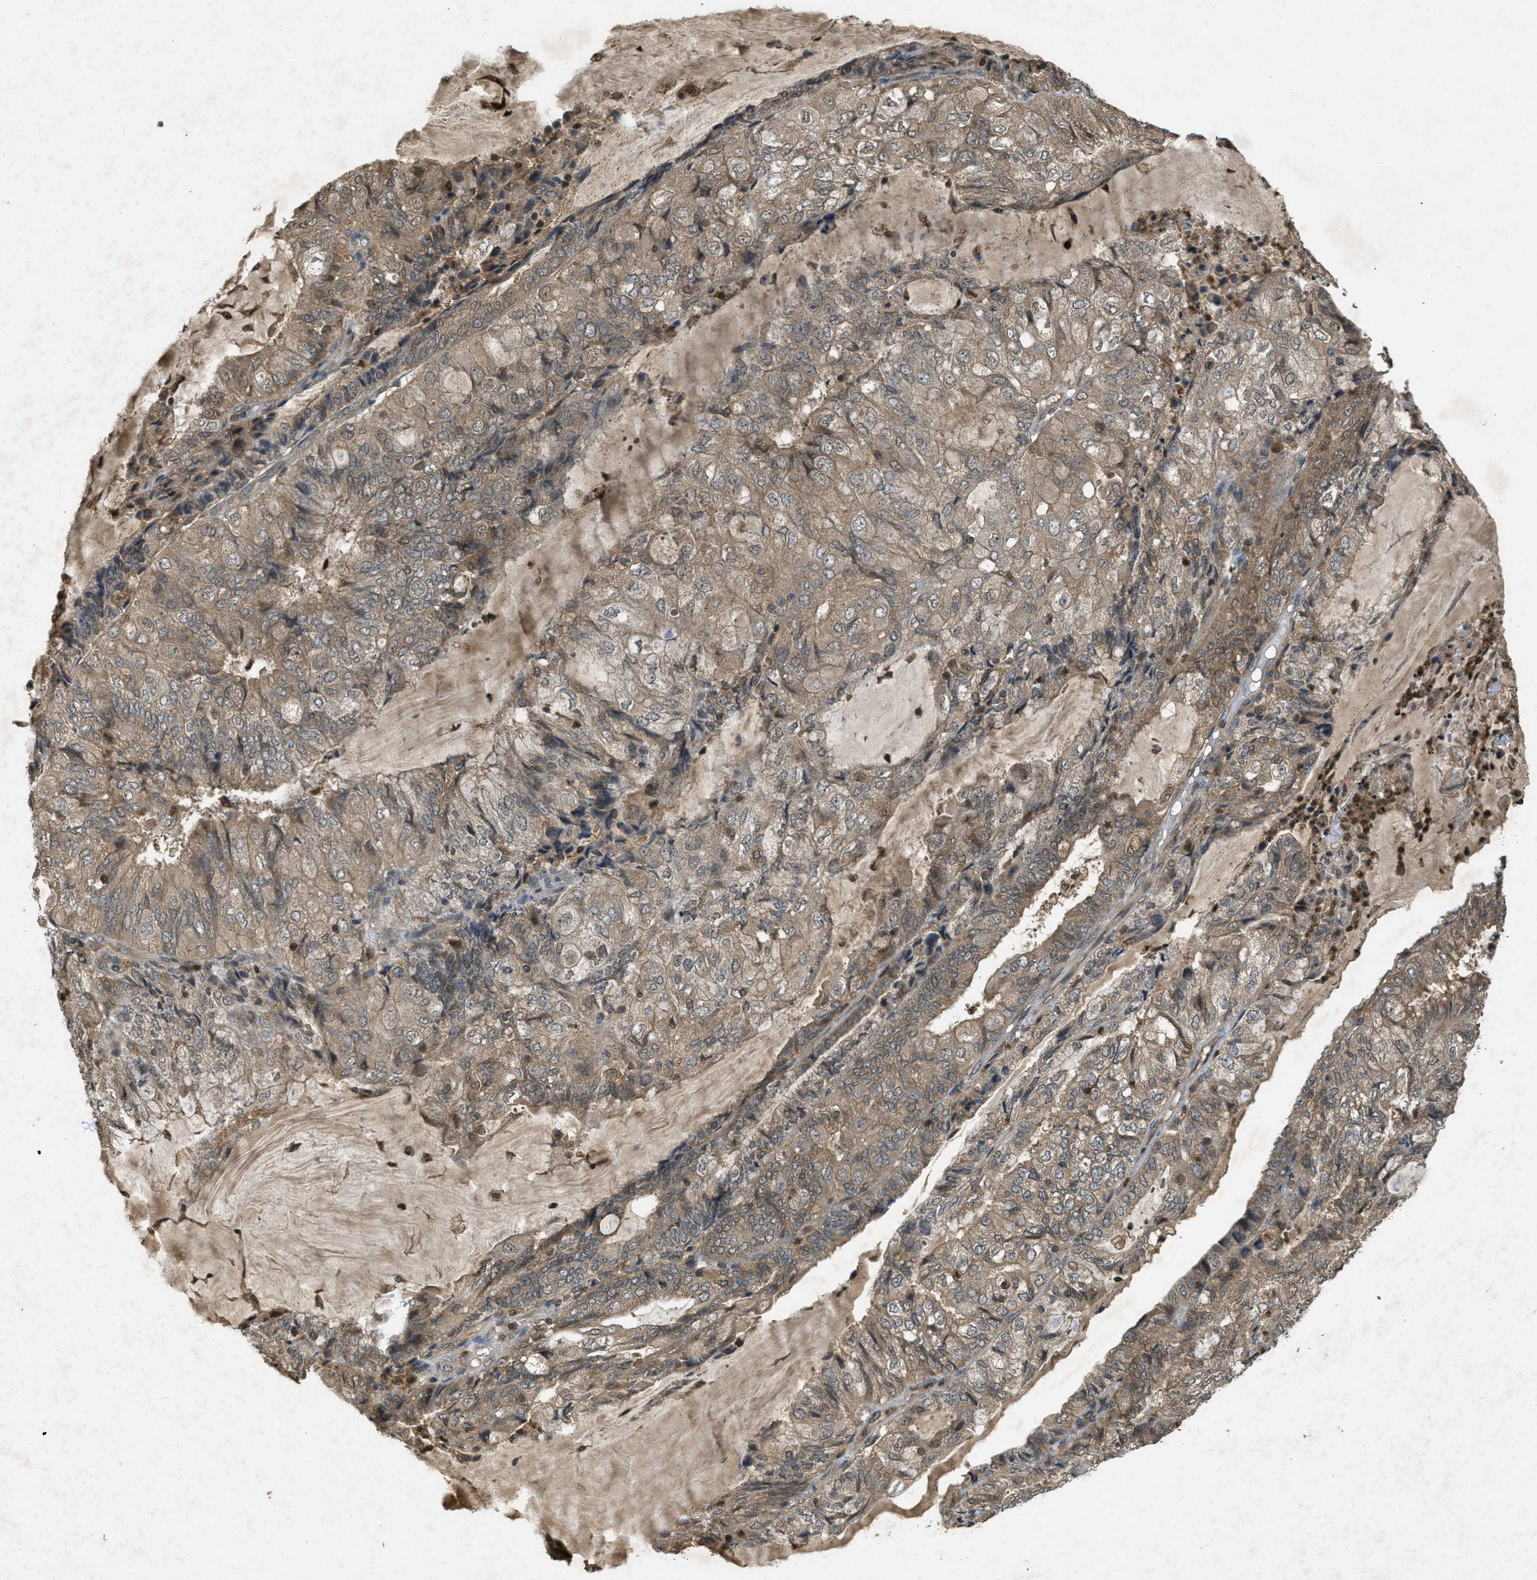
{"staining": {"intensity": "moderate", "quantity": ">75%", "location": "cytoplasmic/membranous"}, "tissue": "endometrial cancer", "cell_type": "Tumor cells", "image_type": "cancer", "snomed": [{"axis": "morphology", "description": "Adenocarcinoma, NOS"}, {"axis": "topography", "description": "Endometrium"}], "caption": "Endometrial adenocarcinoma was stained to show a protein in brown. There is medium levels of moderate cytoplasmic/membranous staining in about >75% of tumor cells. (DAB (3,3'-diaminobenzidine) IHC with brightfield microscopy, high magnification).", "gene": "ATG7", "patient": {"sex": "female", "age": 81}}